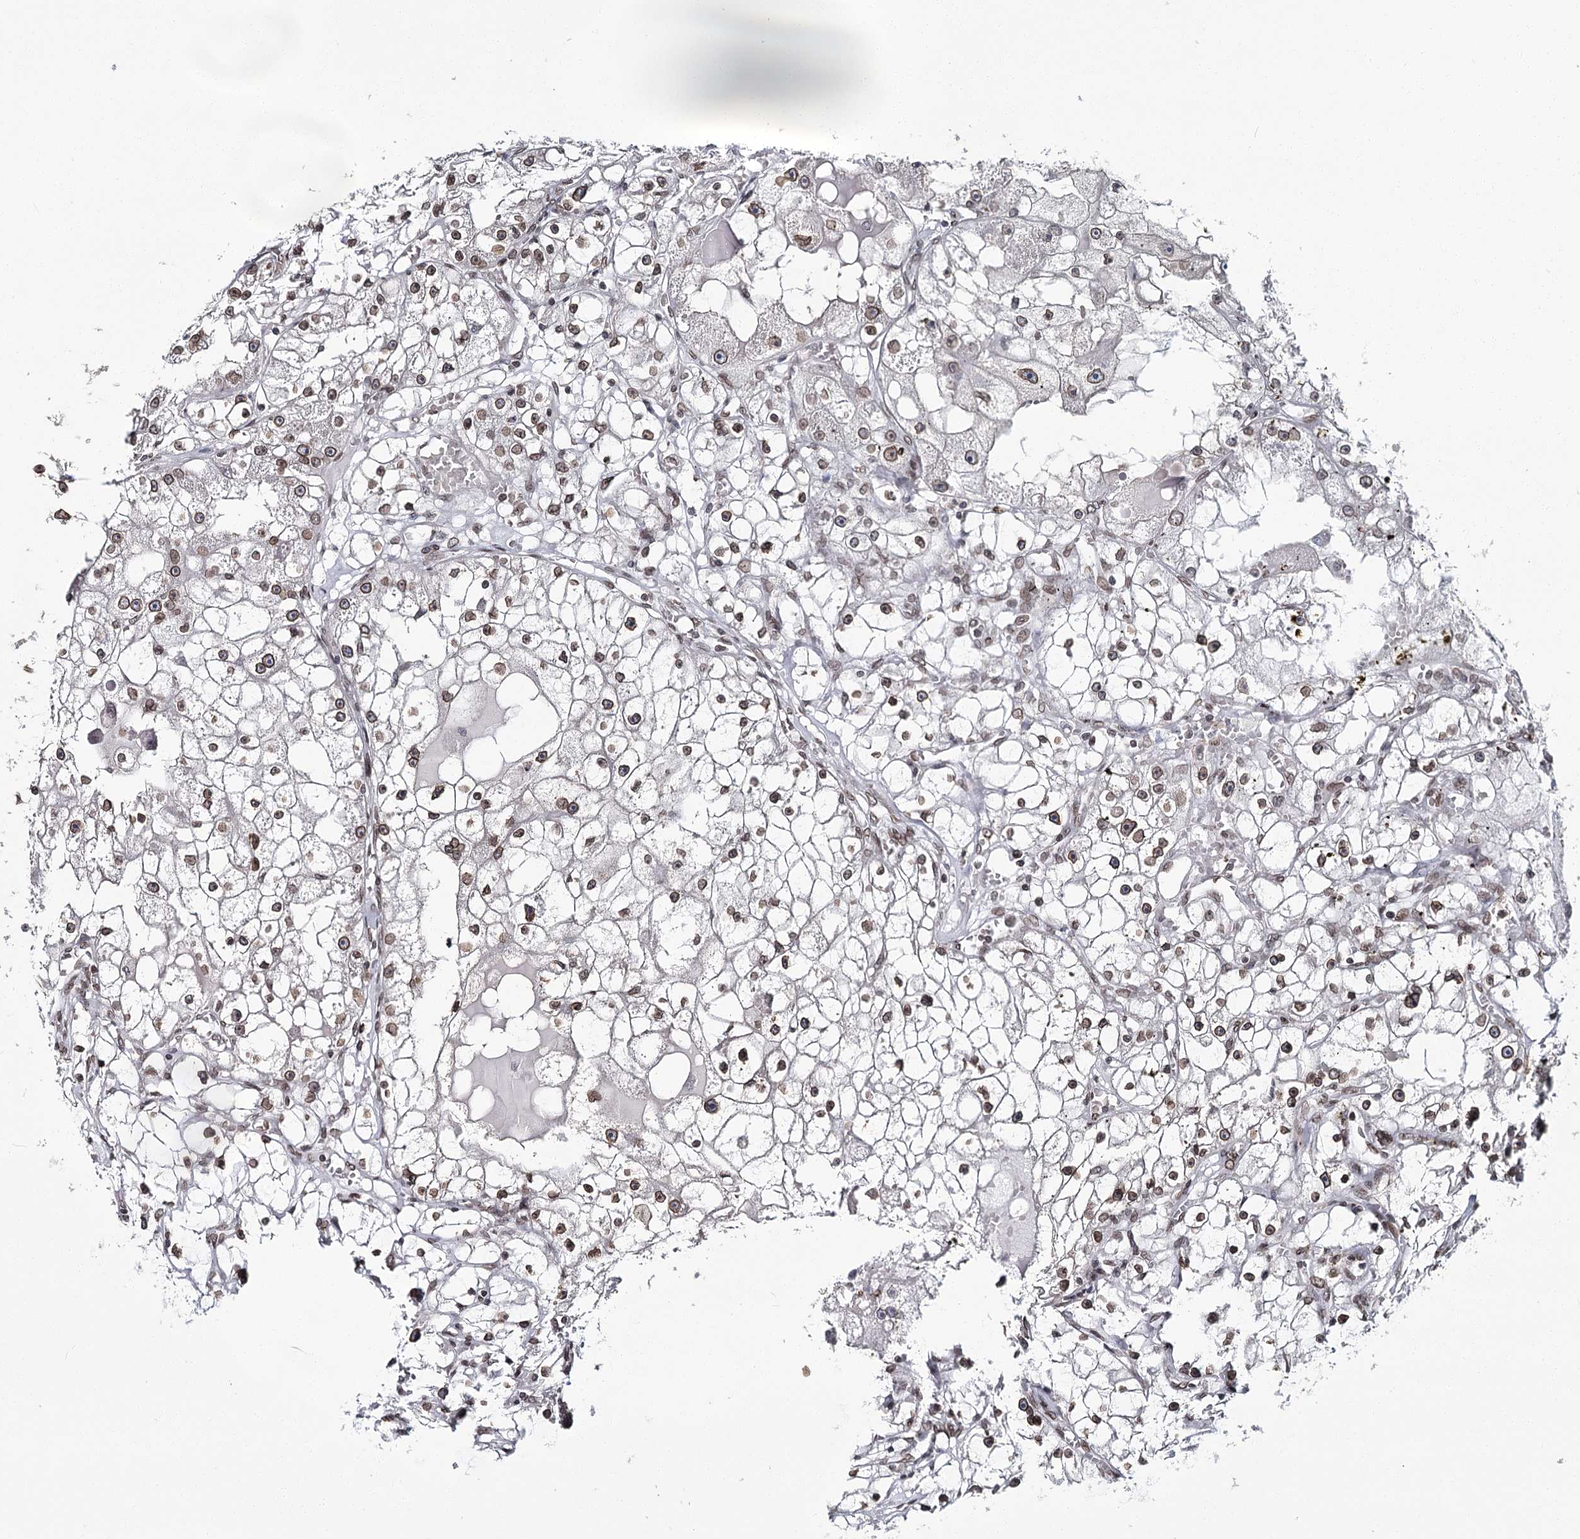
{"staining": {"intensity": "moderate", "quantity": ">75%", "location": "cytoplasmic/membranous,nuclear"}, "tissue": "renal cancer", "cell_type": "Tumor cells", "image_type": "cancer", "snomed": [{"axis": "morphology", "description": "Adenocarcinoma, NOS"}, {"axis": "topography", "description": "Kidney"}], "caption": "Protein staining displays moderate cytoplasmic/membranous and nuclear staining in about >75% of tumor cells in renal adenocarcinoma.", "gene": "KIAA0930", "patient": {"sex": "male", "age": 56}}